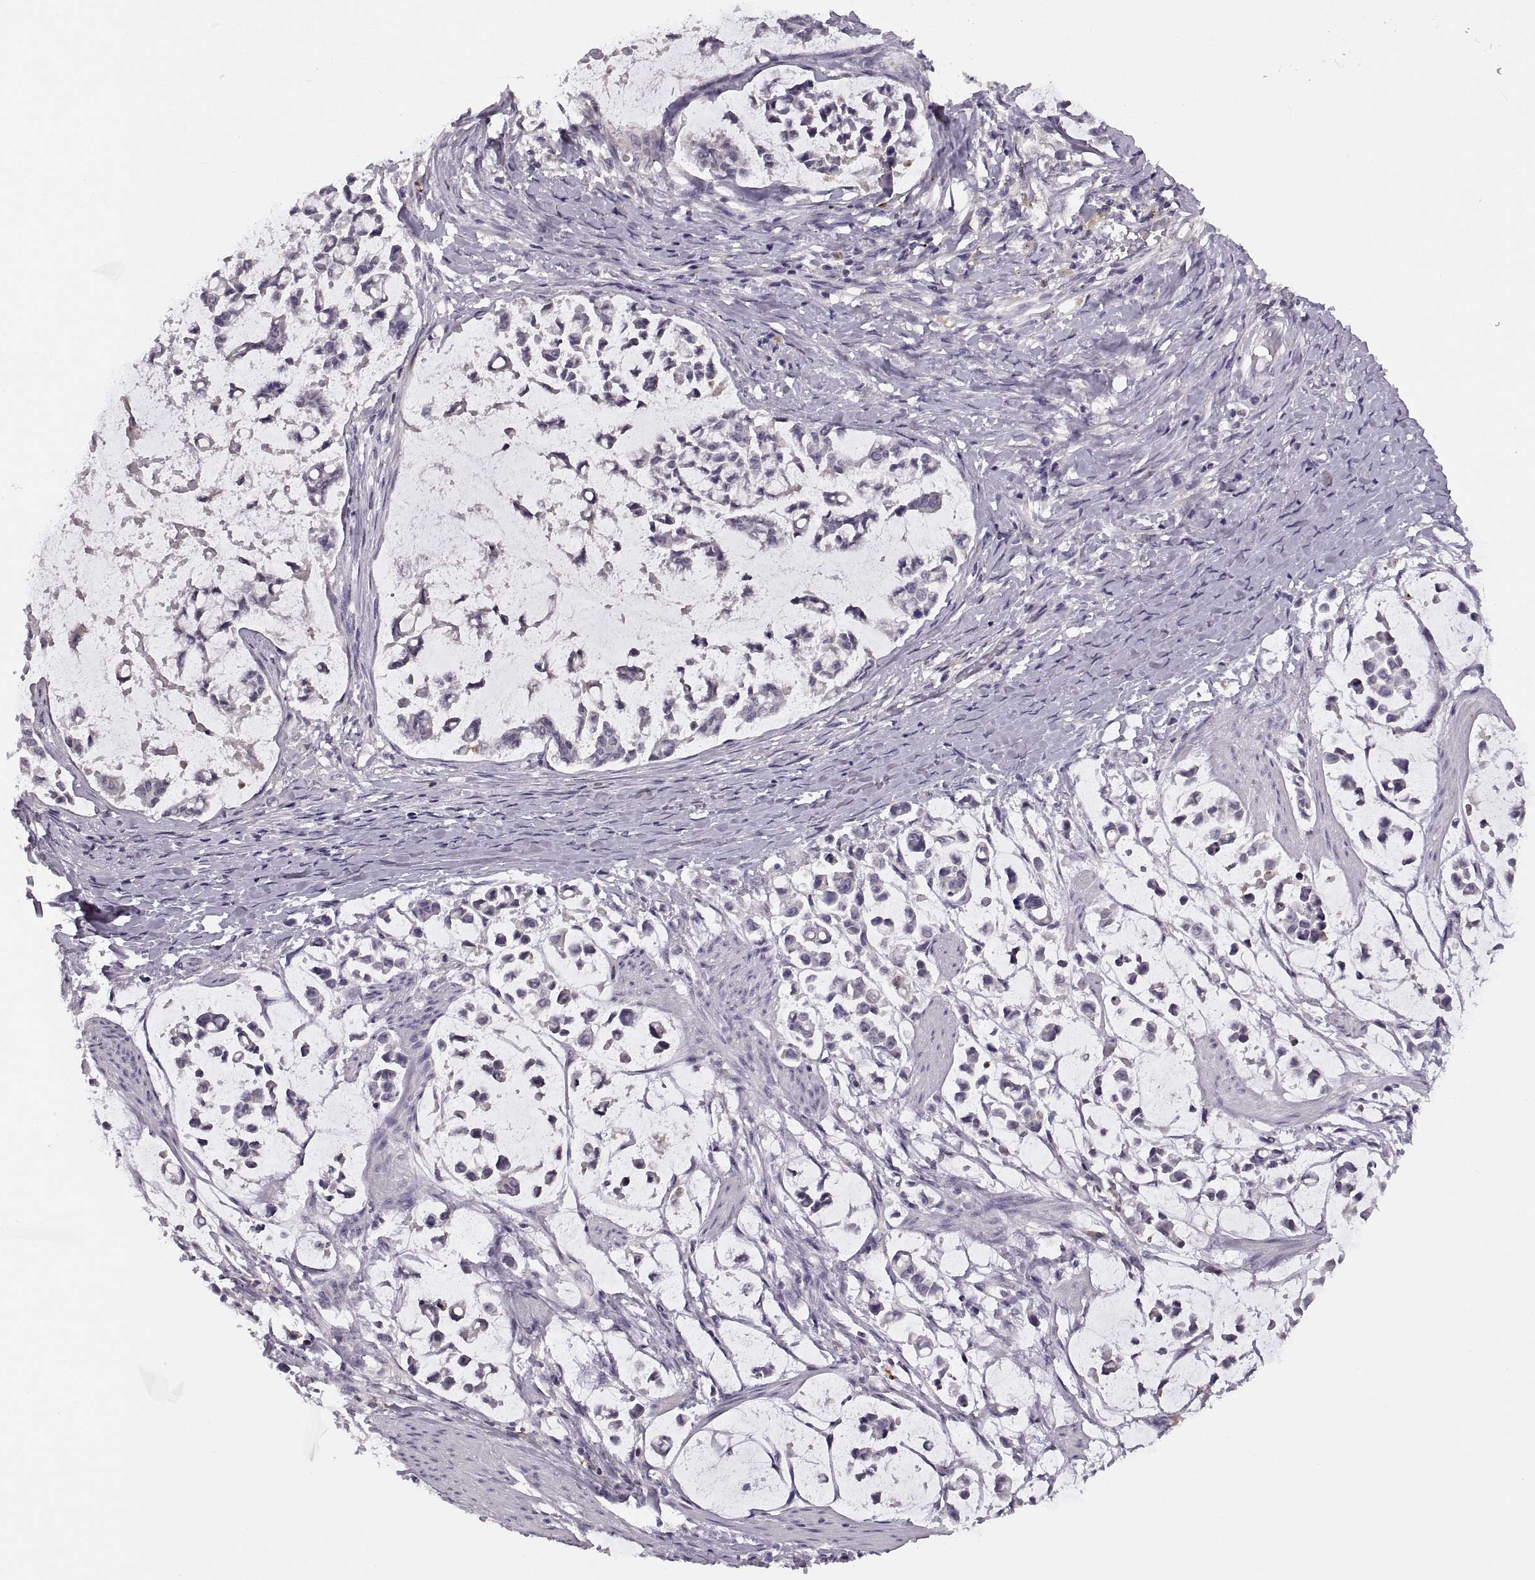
{"staining": {"intensity": "negative", "quantity": "none", "location": "none"}, "tissue": "stomach cancer", "cell_type": "Tumor cells", "image_type": "cancer", "snomed": [{"axis": "morphology", "description": "Adenocarcinoma, NOS"}, {"axis": "topography", "description": "Stomach"}], "caption": "Photomicrograph shows no significant protein staining in tumor cells of stomach cancer (adenocarcinoma).", "gene": "ADH6", "patient": {"sex": "male", "age": 82}}